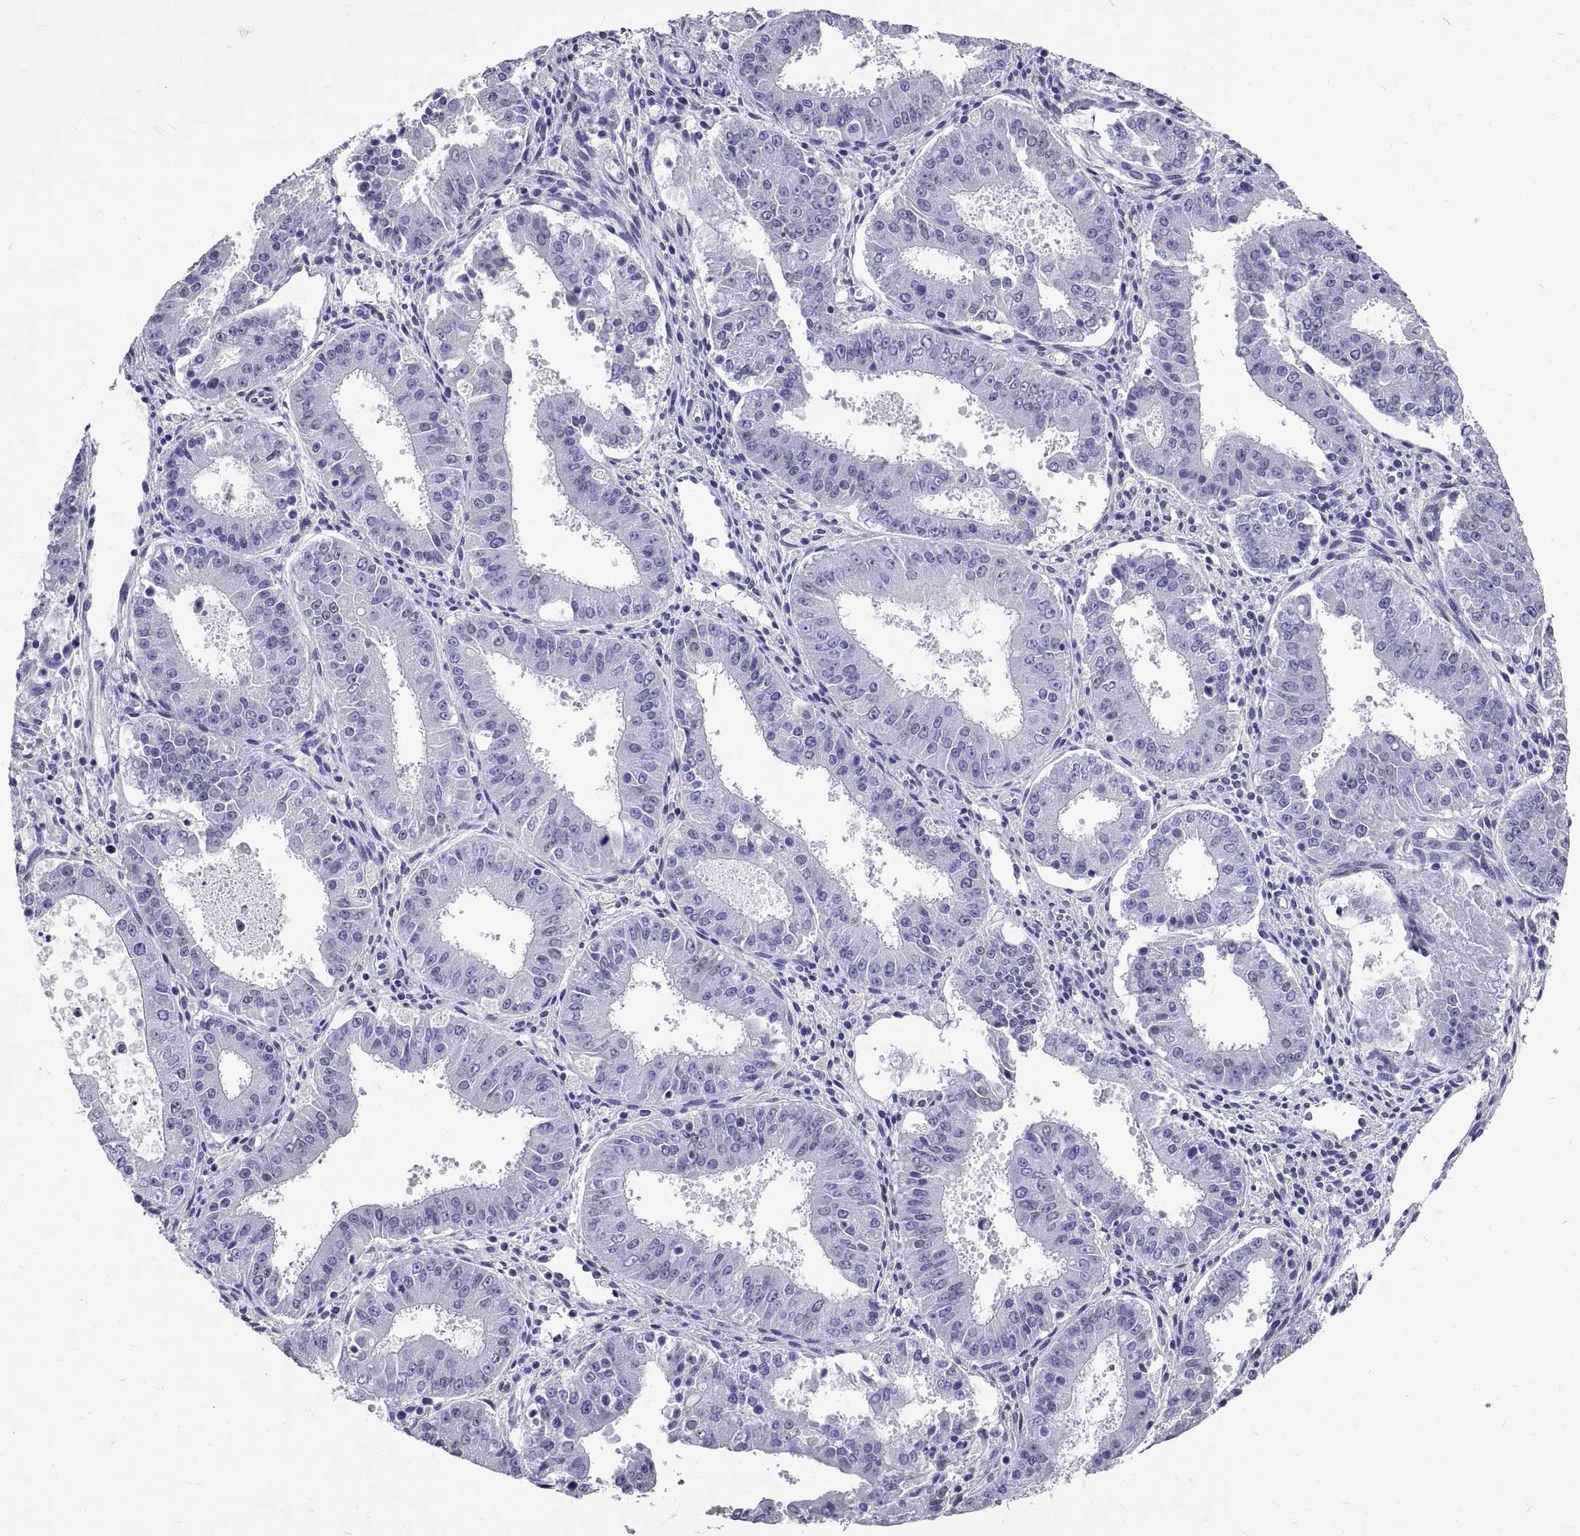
{"staining": {"intensity": "negative", "quantity": "none", "location": "none"}, "tissue": "ovarian cancer", "cell_type": "Tumor cells", "image_type": "cancer", "snomed": [{"axis": "morphology", "description": "Carcinoma, endometroid"}, {"axis": "topography", "description": "Ovary"}], "caption": "High power microscopy image of an IHC micrograph of ovarian cancer (endometroid carcinoma), revealing no significant staining in tumor cells. Brightfield microscopy of immunohistochemistry (IHC) stained with DAB (3,3'-diaminobenzidine) (brown) and hematoxylin (blue), captured at high magnification.", "gene": "GNG12", "patient": {"sex": "female", "age": 42}}